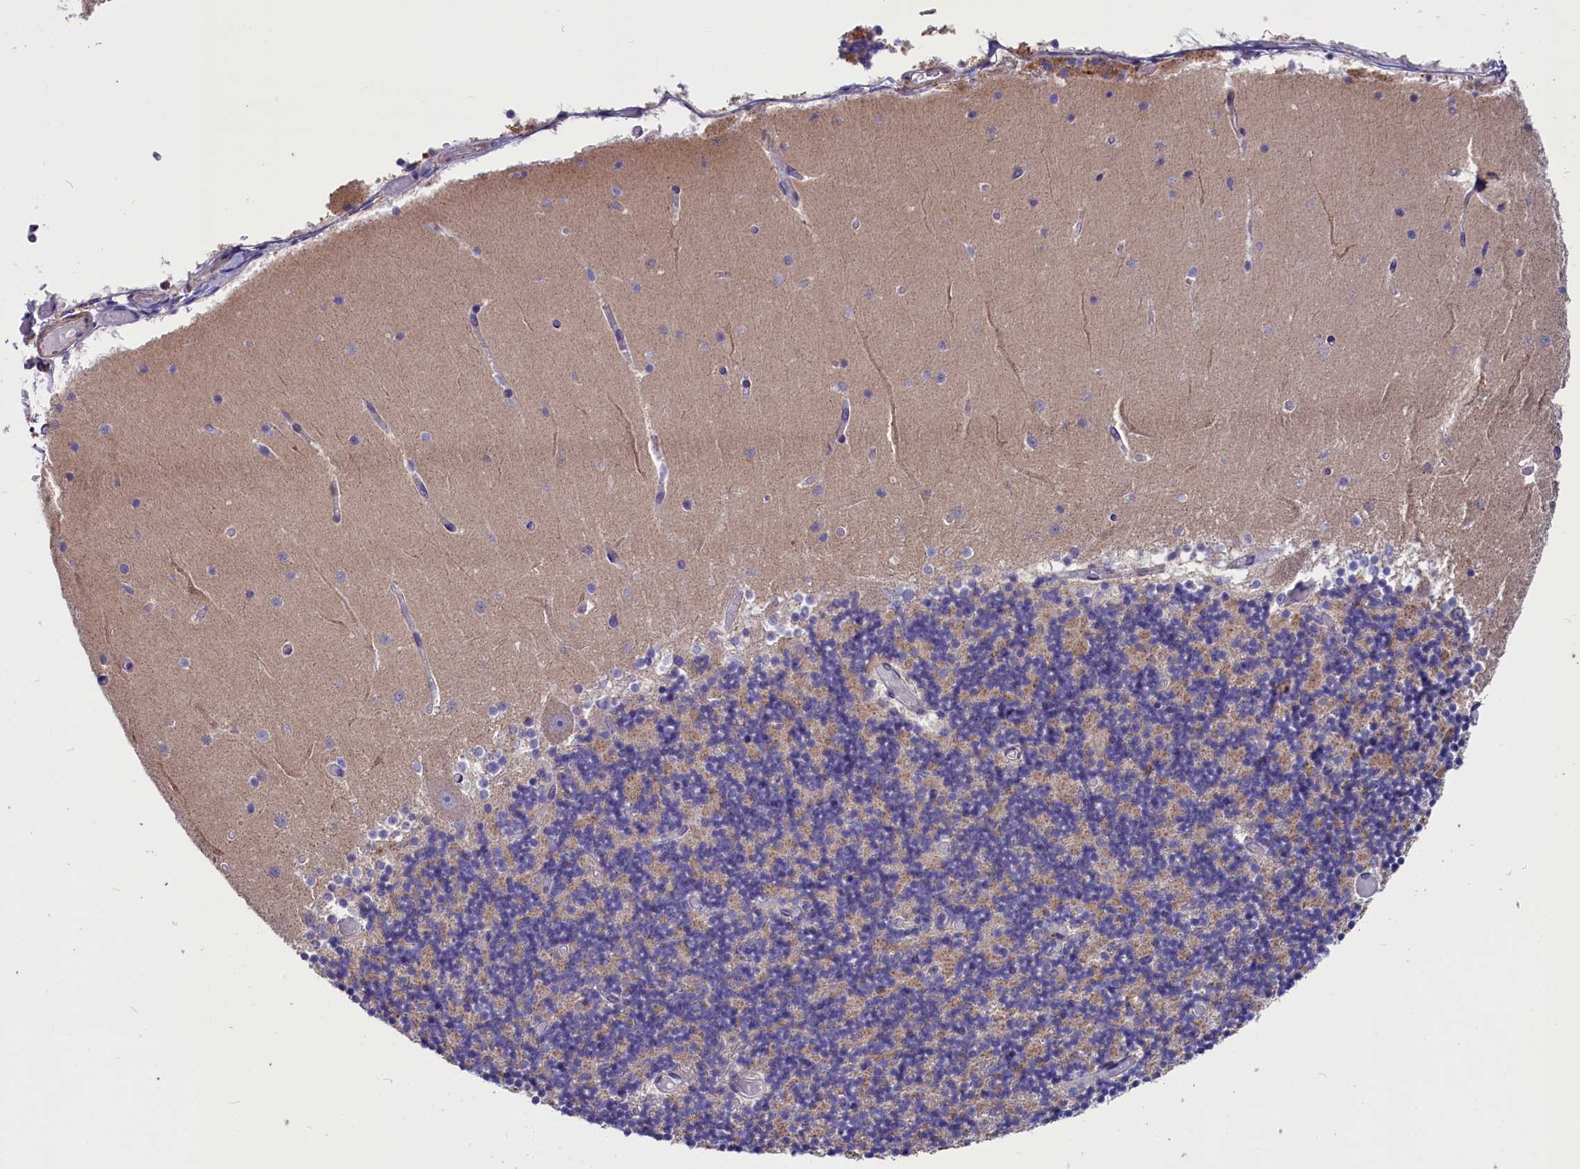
{"staining": {"intensity": "weak", "quantity": "<25%", "location": "cytoplasmic/membranous"}, "tissue": "cerebellum", "cell_type": "Cells in granular layer", "image_type": "normal", "snomed": [{"axis": "morphology", "description": "Normal tissue, NOS"}, {"axis": "topography", "description": "Cerebellum"}], "caption": "Cerebellum stained for a protein using IHC displays no positivity cells in granular layer.", "gene": "SCD5", "patient": {"sex": "female", "age": 28}}